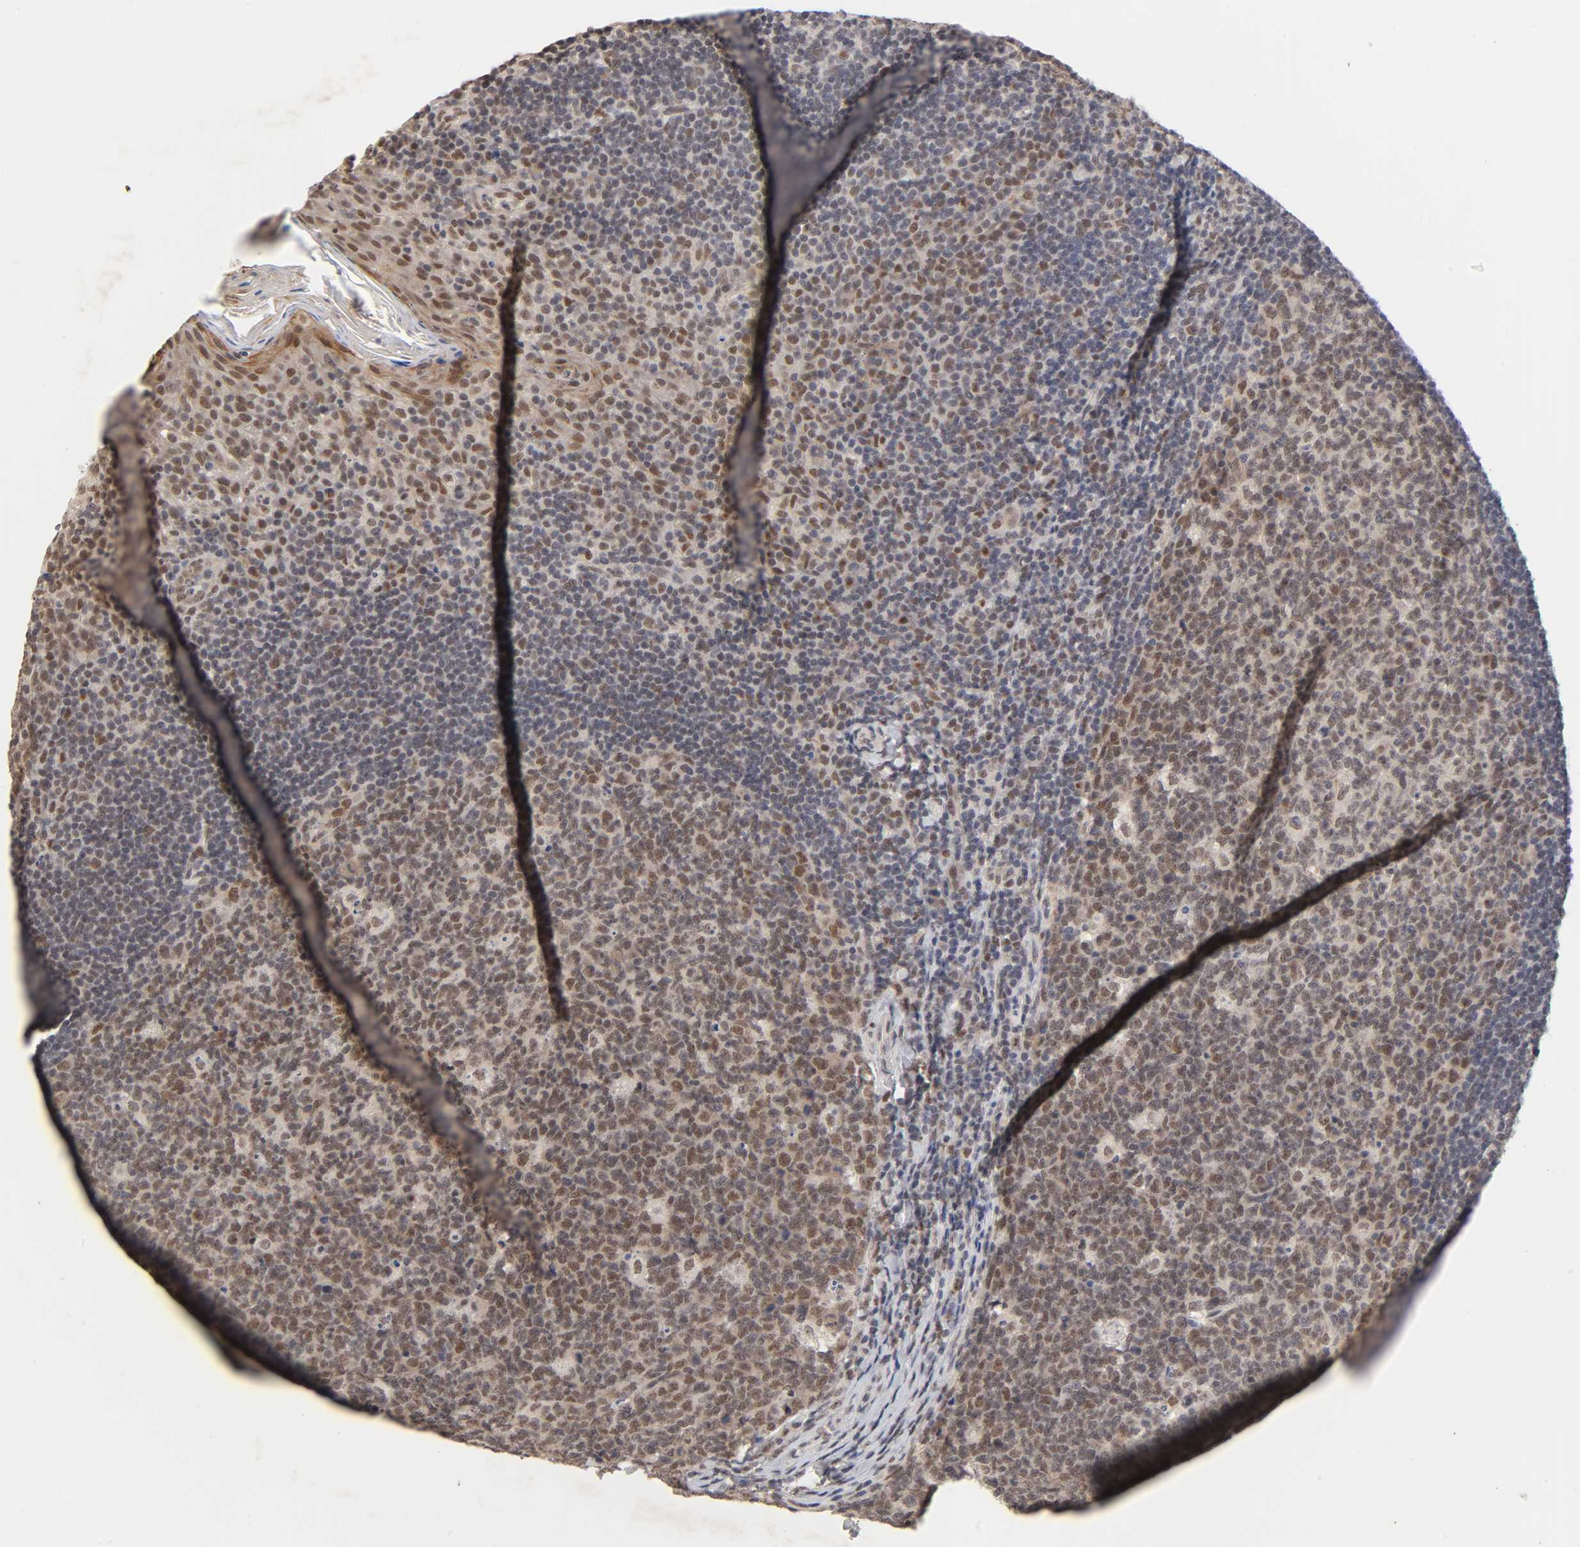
{"staining": {"intensity": "moderate", "quantity": "<25%", "location": "nuclear"}, "tissue": "tonsil", "cell_type": "Germinal center cells", "image_type": "normal", "snomed": [{"axis": "morphology", "description": "Normal tissue, NOS"}, {"axis": "topography", "description": "Tonsil"}], "caption": "About <25% of germinal center cells in normal tonsil reveal moderate nuclear protein staining as visualized by brown immunohistochemical staining.", "gene": "EP300", "patient": {"sex": "male", "age": 17}}